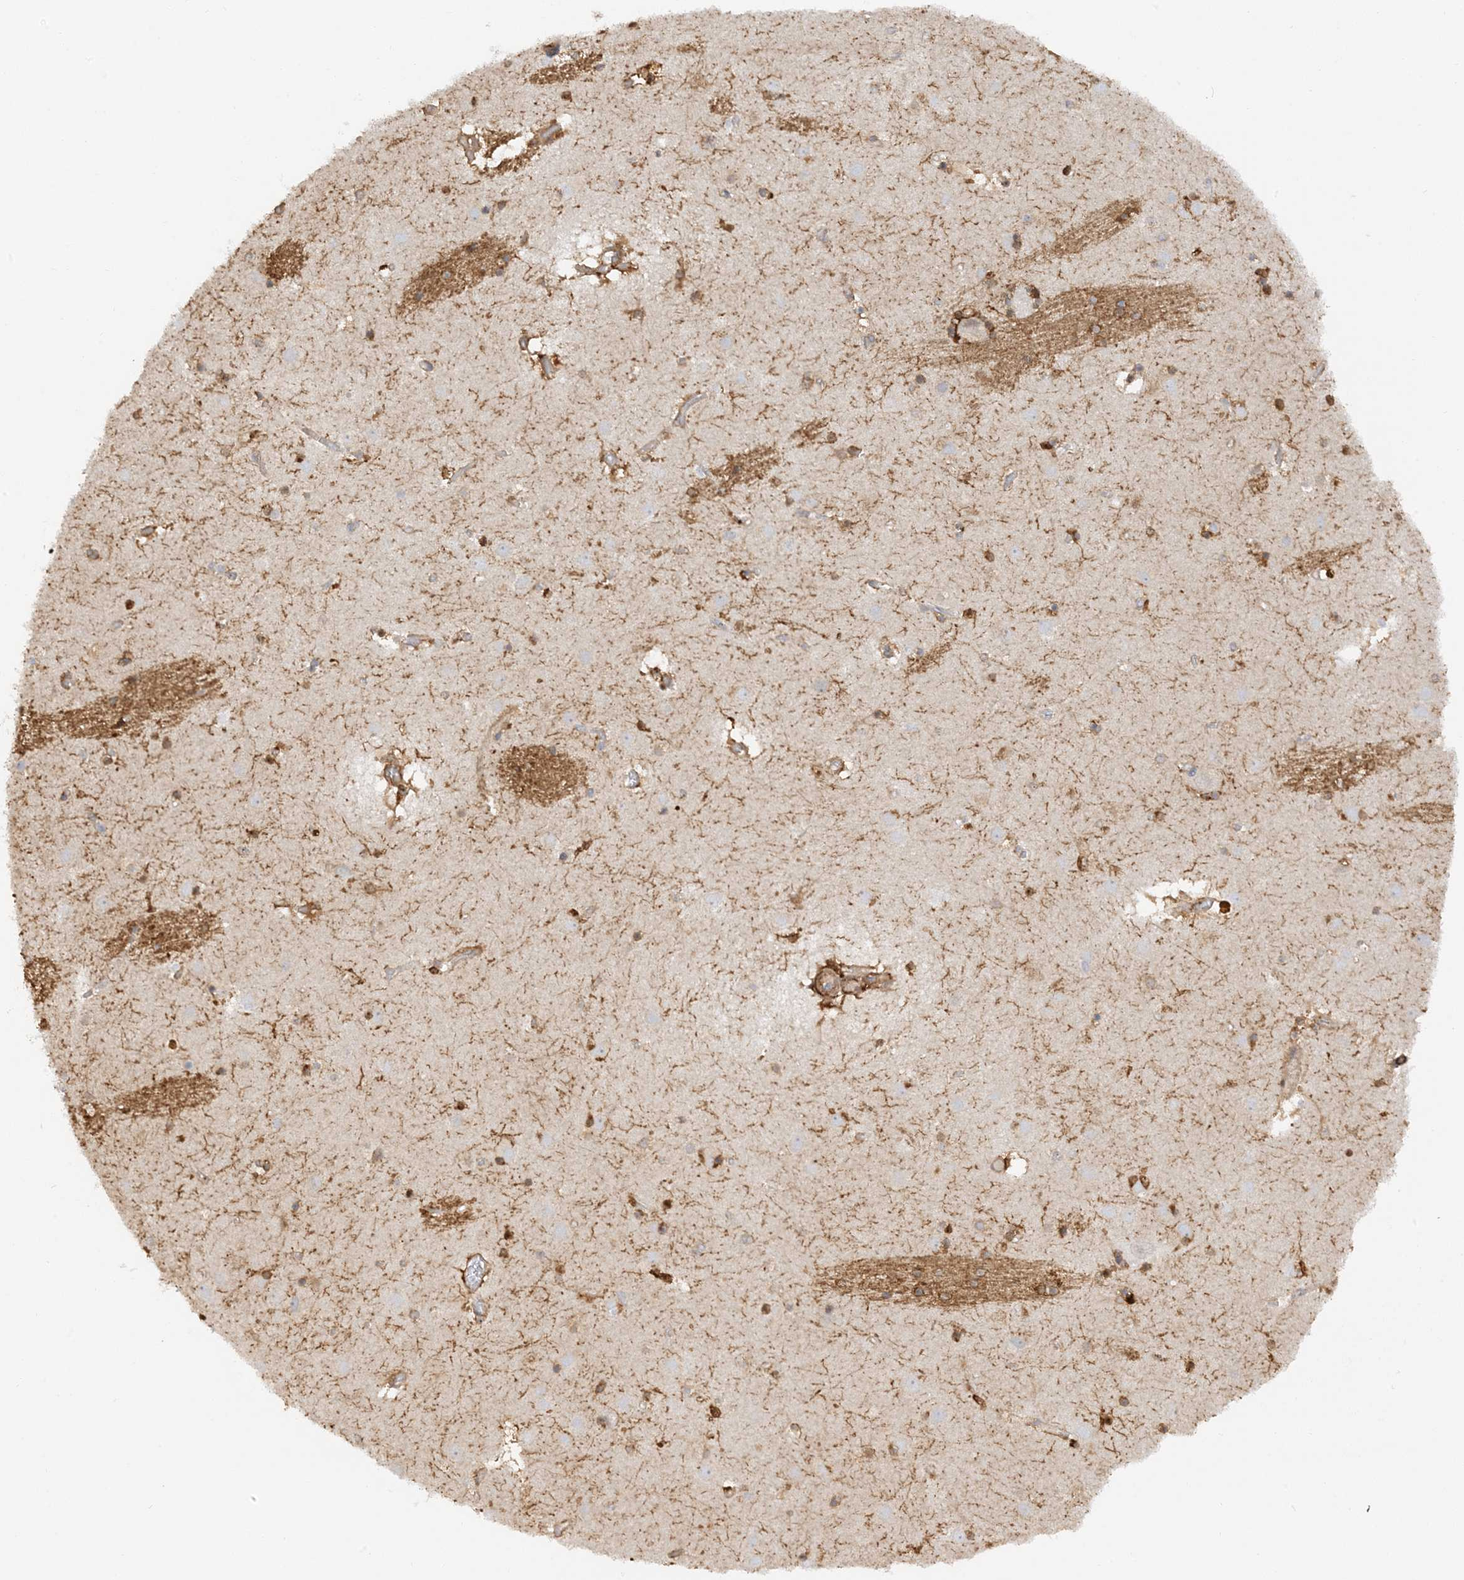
{"staining": {"intensity": "strong", "quantity": "<25%", "location": "cytoplasmic/membranous,nuclear"}, "tissue": "caudate", "cell_type": "Glial cells", "image_type": "normal", "snomed": [{"axis": "morphology", "description": "Normal tissue, NOS"}, {"axis": "topography", "description": "Lateral ventricle wall"}], "caption": "Normal caudate was stained to show a protein in brown. There is medium levels of strong cytoplasmic/membranous,nuclear positivity in approximately <25% of glial cells. Using DAB (3,3'-diaminobenzidine) (brown) and hematoxylin (blue) stains, captured at high magnification using brightfield microscopy.", "gene": "PHACTR2", "patient": {"sex": "male", "age": 70}}